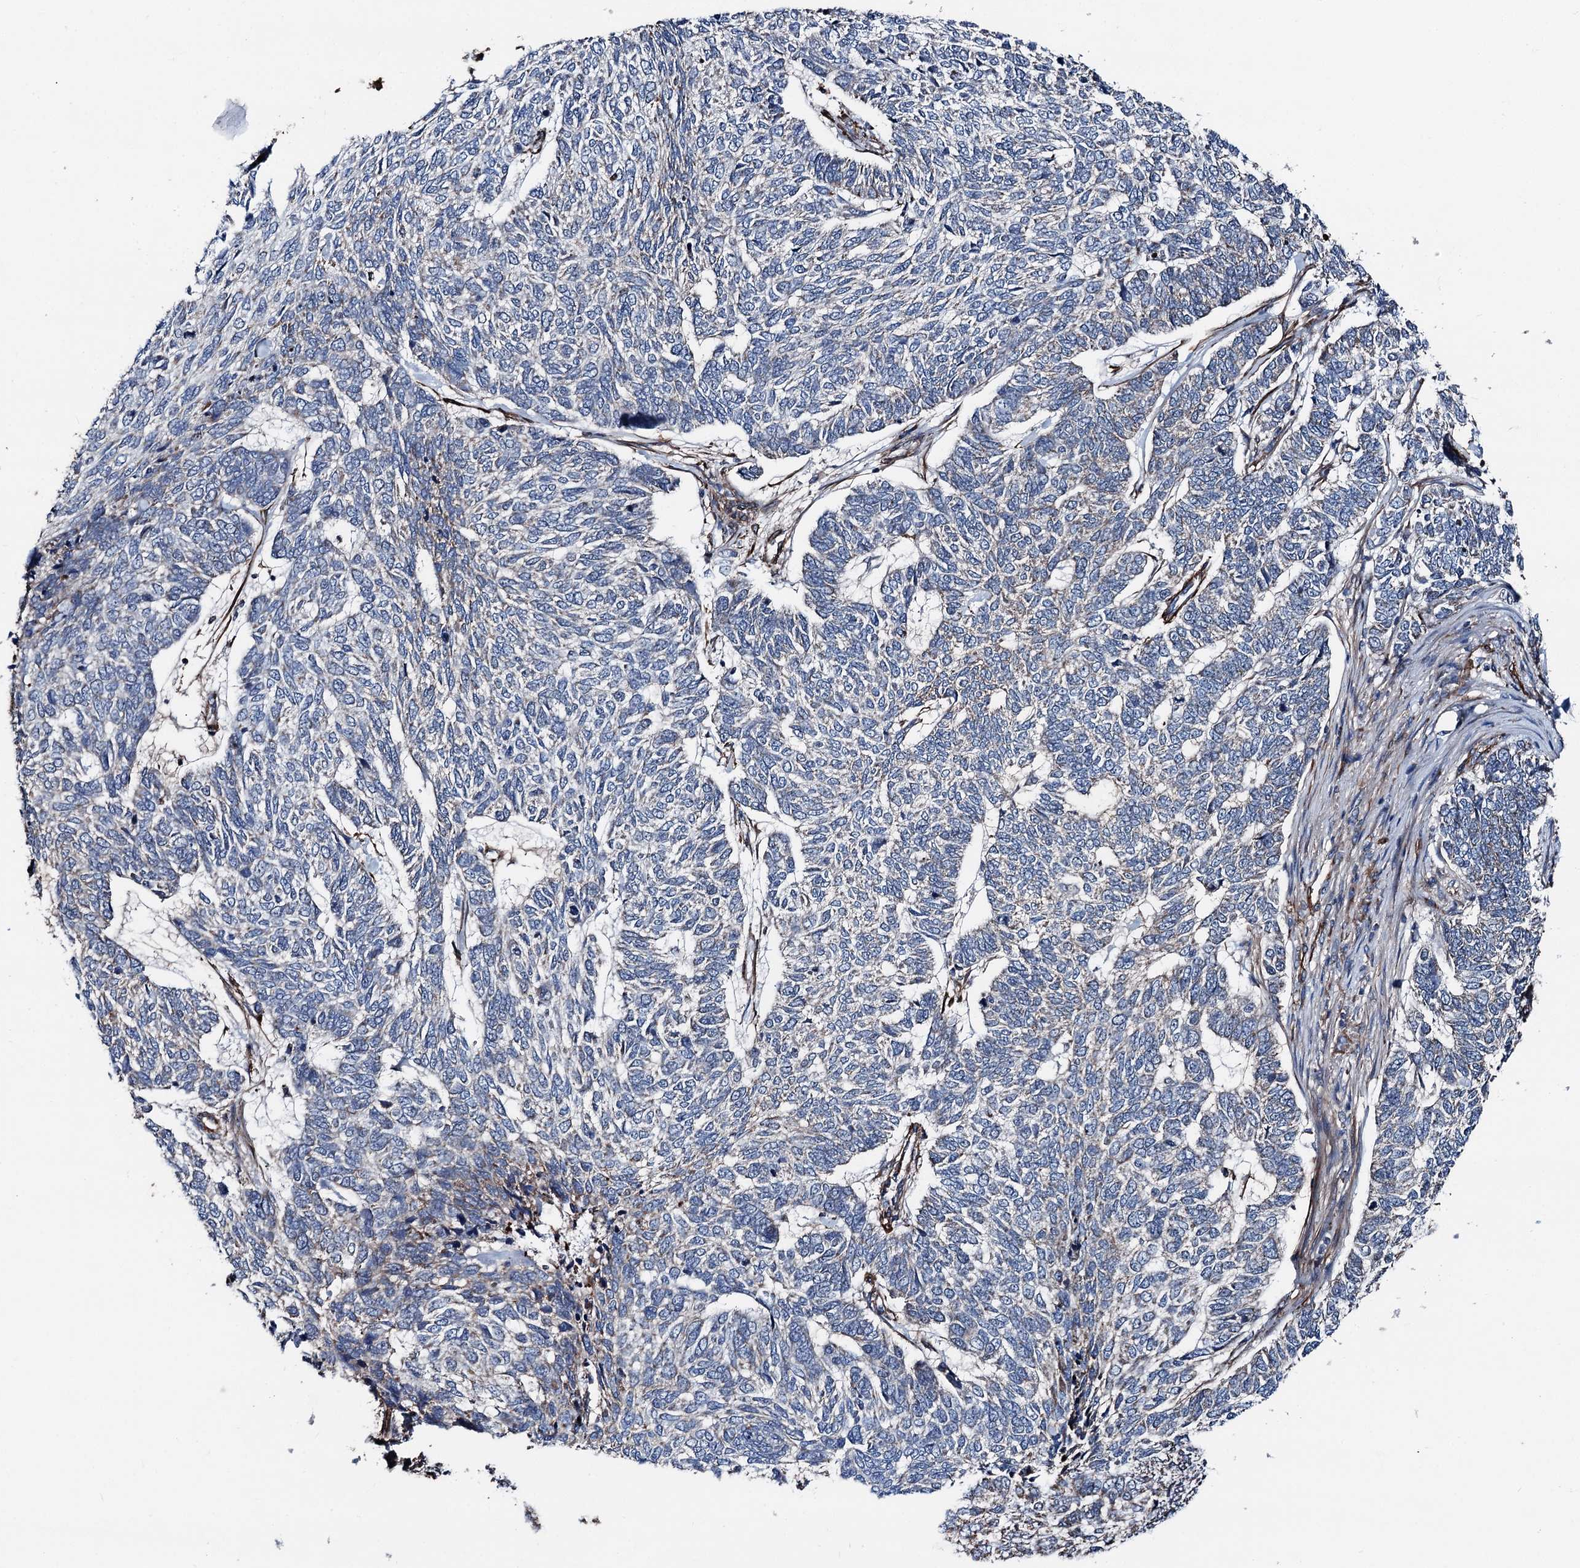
{"staining": {"intensity": "negative", "quantity": "none", "location": "none"}, "tissue": "skin cancer", "cell_type": "Tumor cells", "image_type": "cancer", "snomed": [{"axis": "morphology", "description": "Basal cell carcinoma"}, {"axis": "topography", "description": "Skin"}], "caption": "Immunohistochemistry of human skin cancer displays no staining in tumor cells.", "gene": "DDIAS", "patient": {"sex": "female", "age": 65}}